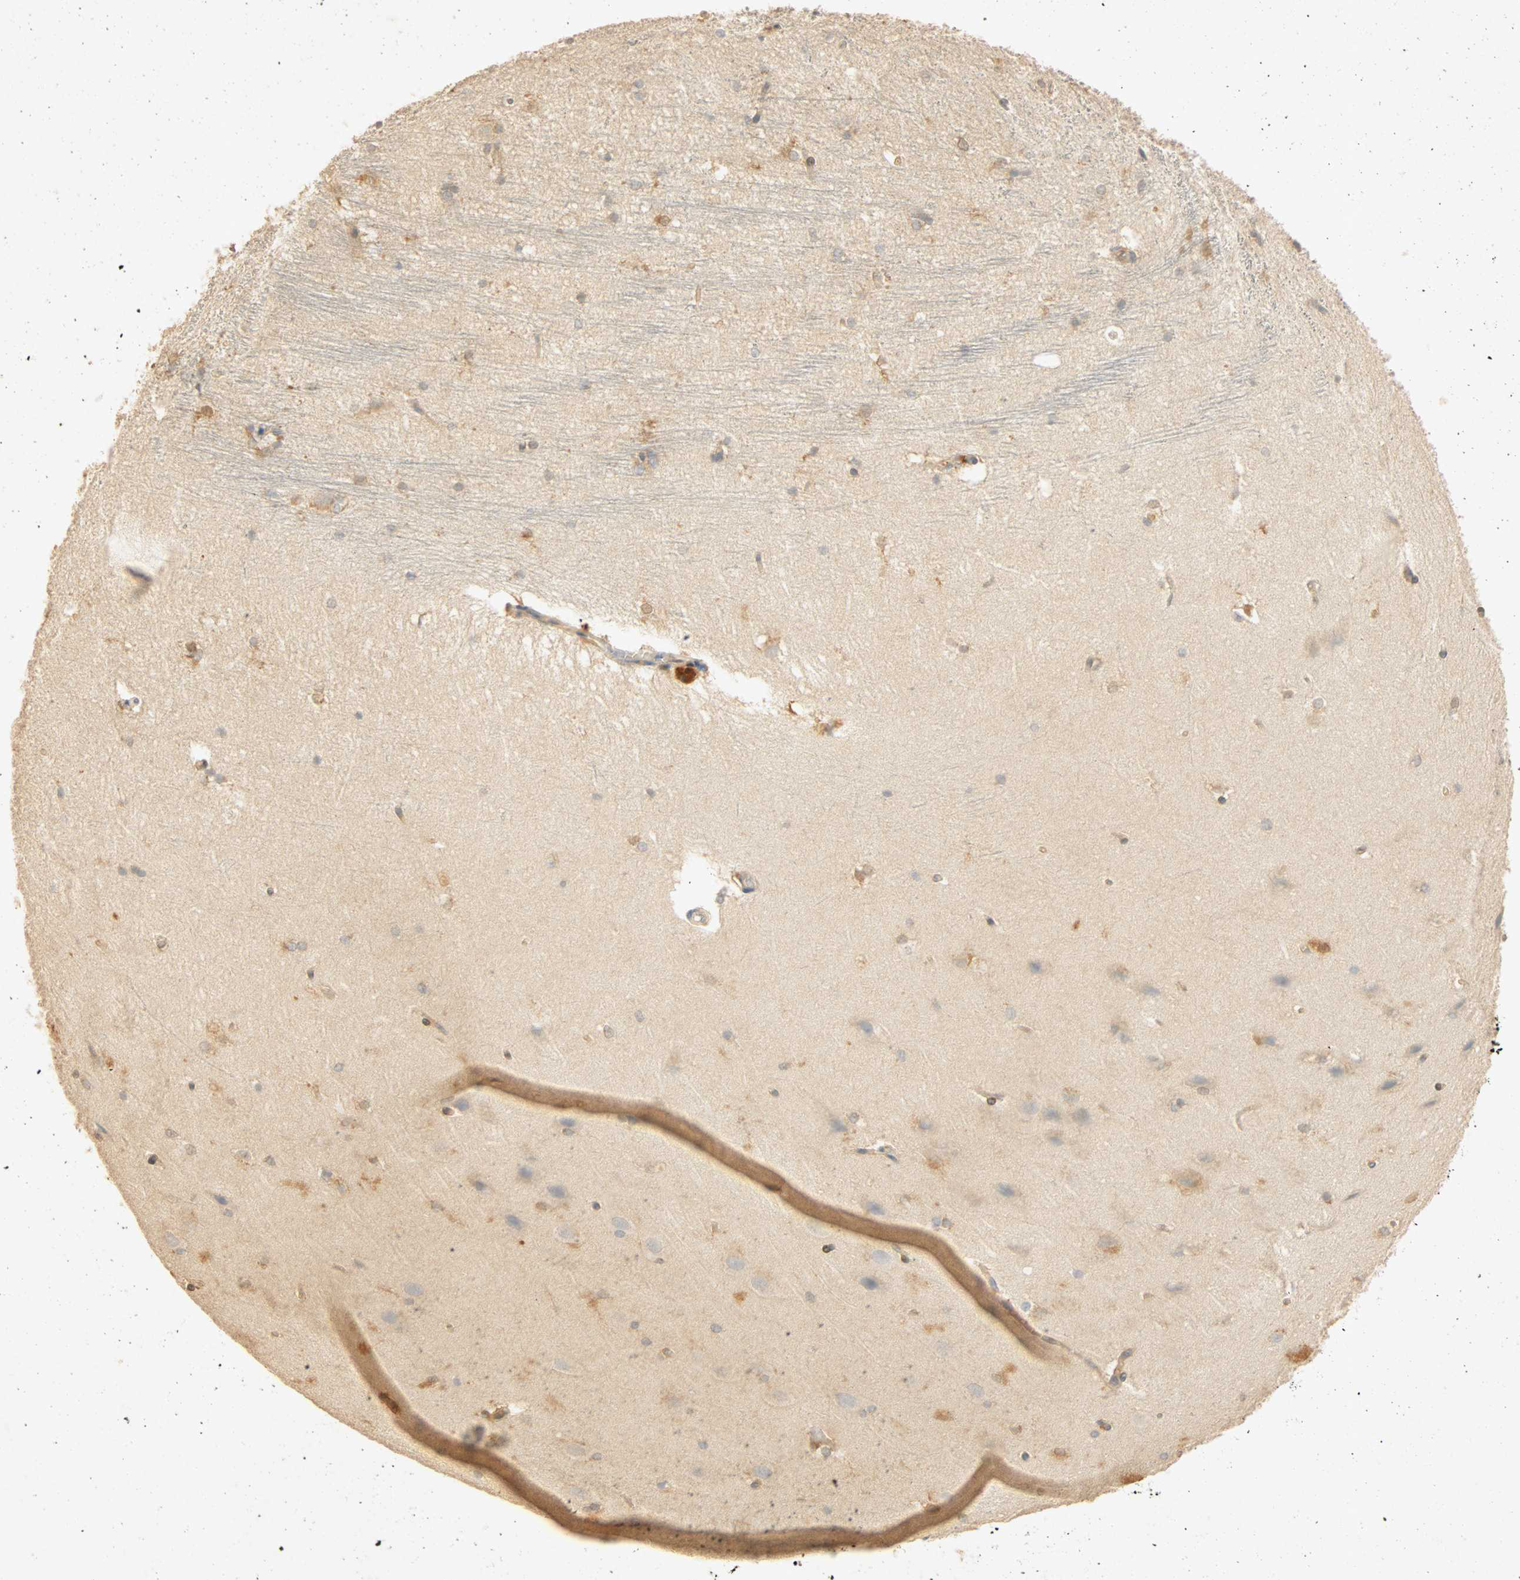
{"staining": {"intensity": "negative", "quantity": "none", "location": "none"}, "tissue": "hippocampus", "cell_type": "Glial cells", "image_type": "normal", "snomed": [{"axis": "morphology", "description": "Normal tissue, NOS"}, {"axis": "topography", "description": "Hippocampus"}], "caption": "The IHC histopathology image has no significant staining in glial cells of hippocampus.", "gene": "SELENBP1", "patient": {"sex": "female", "age": 19}}